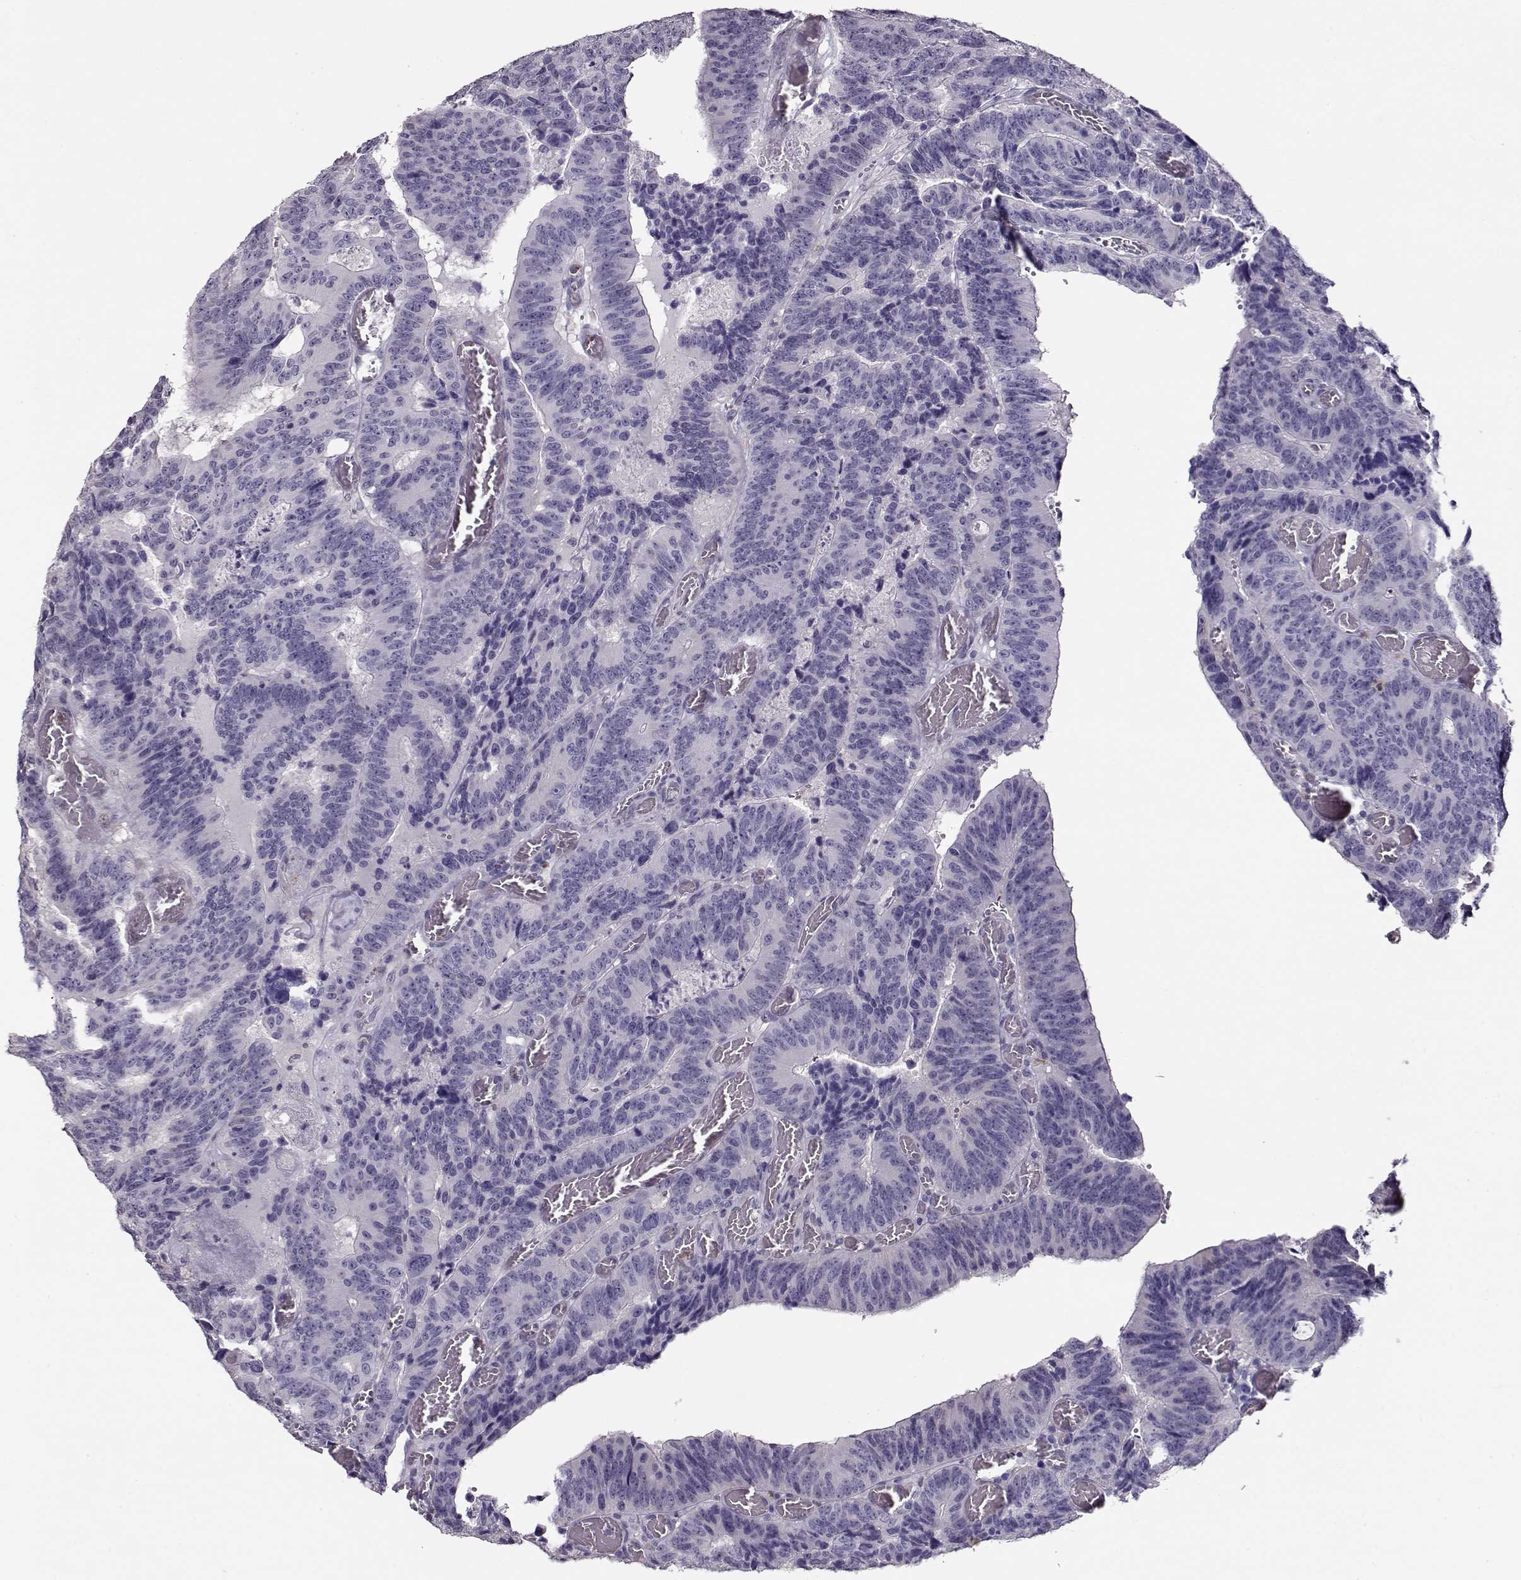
{"staining": {"intensity": "negative", "quantity": "none", "location": "none"}, "tissue": "colorectal cancer", "cell_type": "Tumor cells", "image_type": "cancer", "snomed": [{"axis": "morphology", "description": "Adenocarcinoma, NOS"}, {"axis": "topography", "description": "Colon"}], "caption": "Immunohistochemistry micrograph of human colorectal cancer (adenocarcinoma) stained for a protein (brown), which shows no positivity in tumor cells. (Immunohistochemistry (ihc), brightfield microscopy, high magnification).", "gene": "CCR8", "patient": {"sex": "female", "age": 82}}